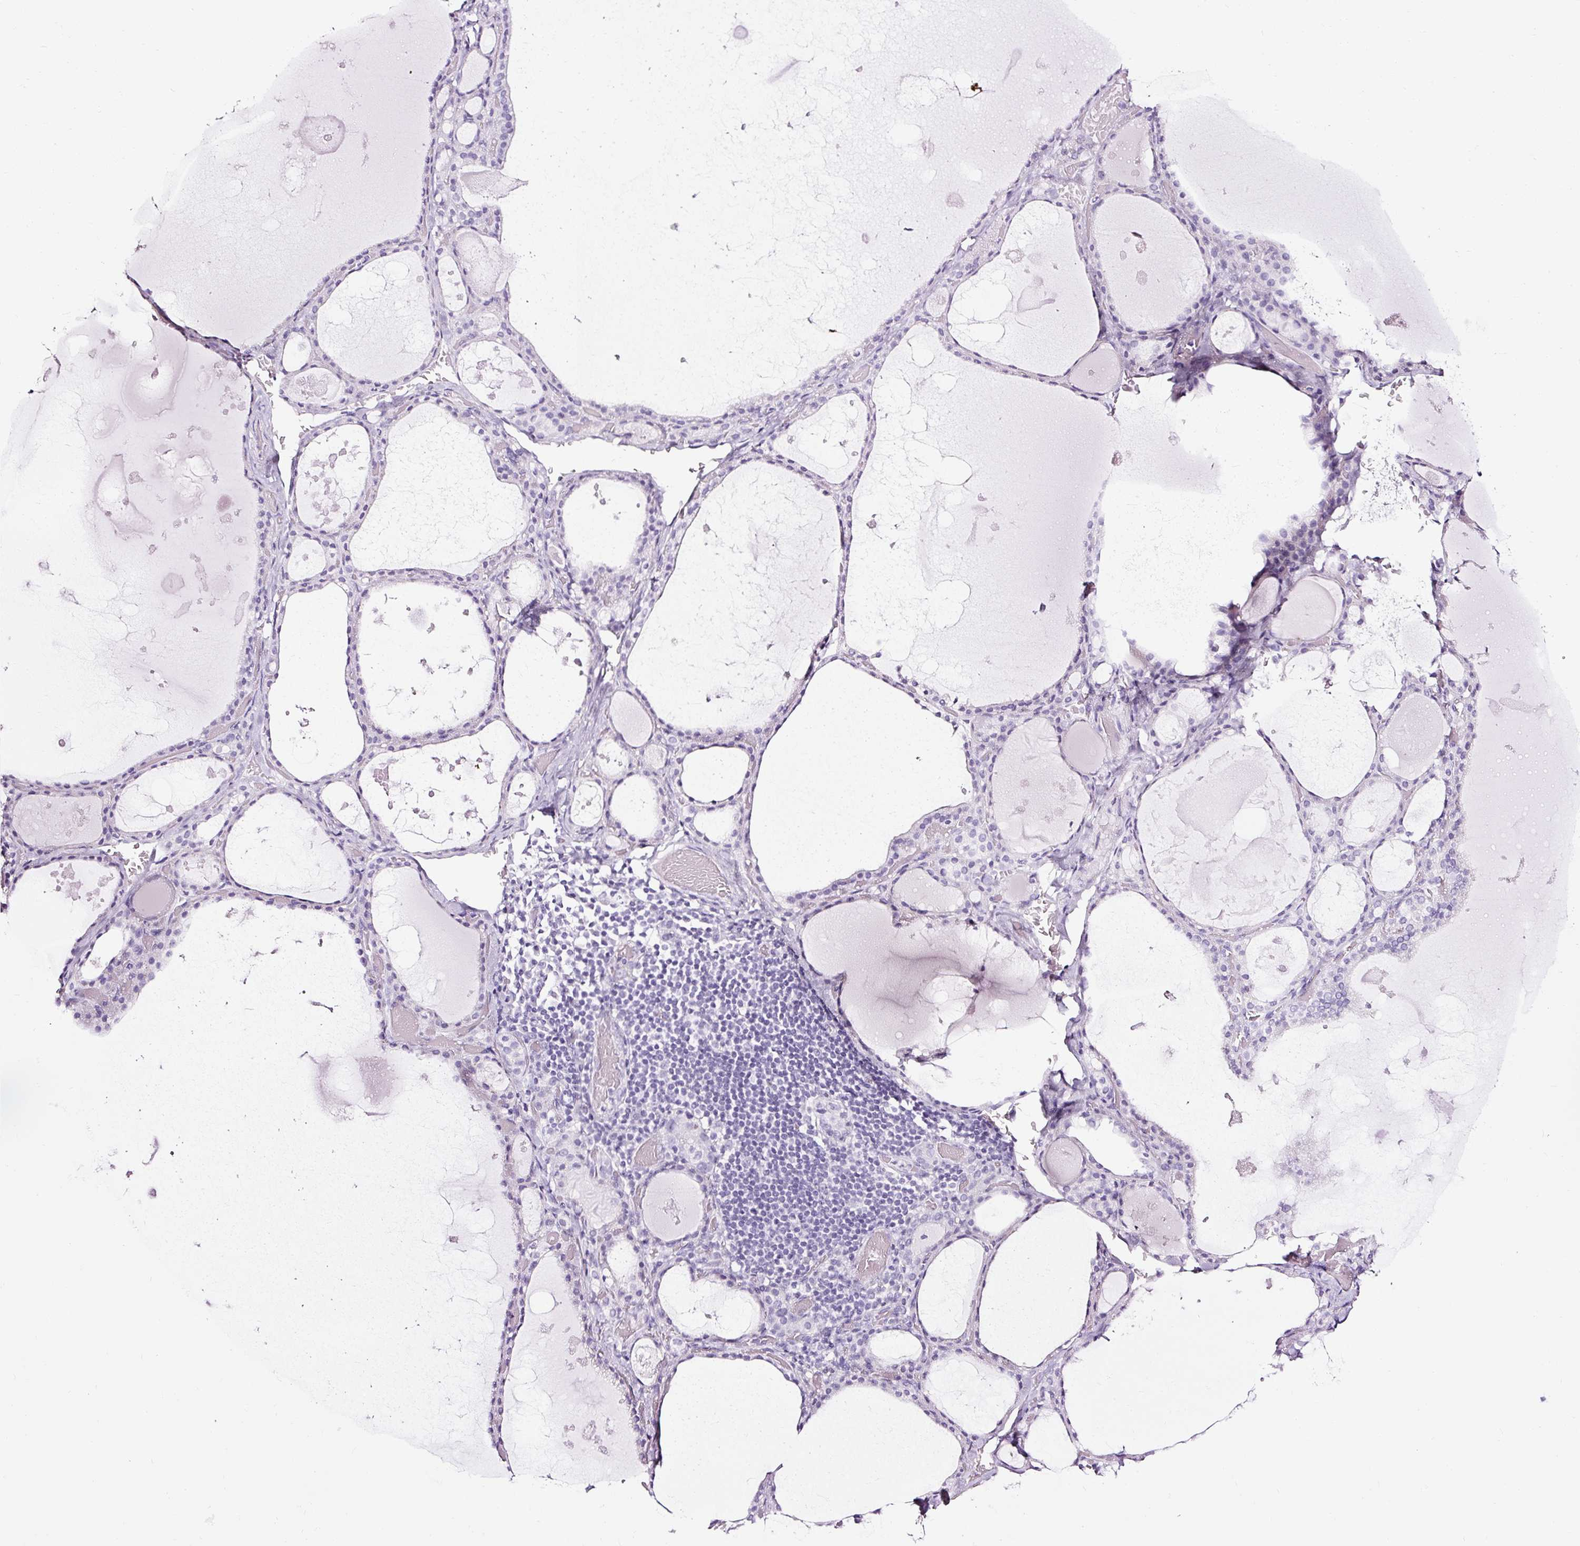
{"staining": {"intensity": "negative", "quantity": "none", "location": "none"}, "tissue": "thyroid gland", "cell_type": "Glandular cells", "image_type": "normal", "snomed": [{"axis": "morphology", "description": "Normal tissue, NOS"}, {"axis": "topography", "description": "Thyroid gland"}], "caption": "Immunohistochemical staining of normal thyroid gland reveals no significant positivity in glandular cells.", "gene": "NPHS2", "patient": {"sex": "male", "age": 56}}